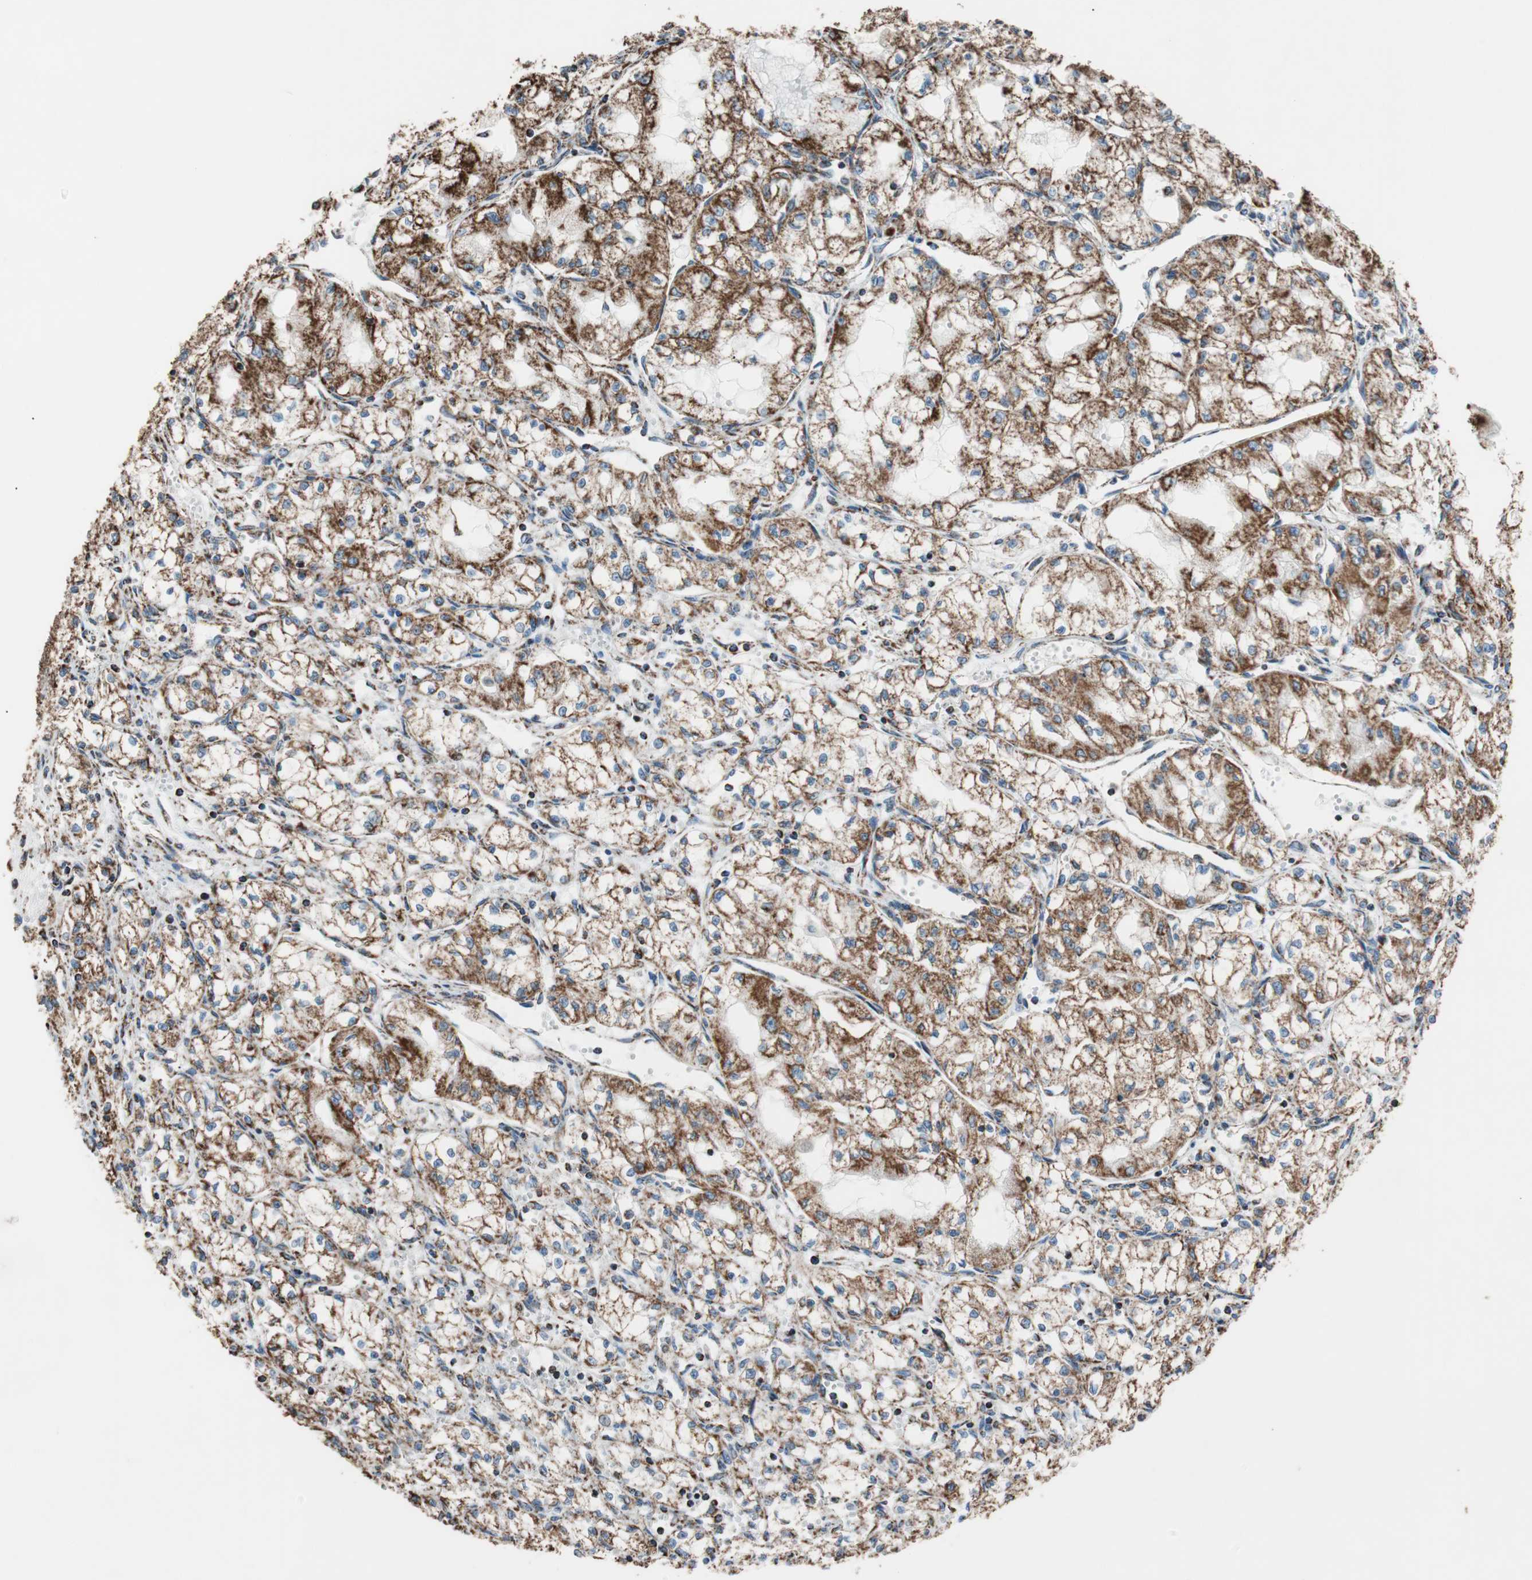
{"staining": {"intensity": "strong", "quantity": ">75%", "location": "cytoplasmic/membranous"}, "tissue": "renal cancer", "cell_type": "Tumor cells", "image_type": "cancer", "snomed": [{"axis": "morphology", "description": "Normal tissue, NOS"}, {"axis": "morphology", "description": "Adenocarcinoma, NOS"}, {"axis": "topography", "description": "Kidney"}], "caption": "This photomicrograph exhibits adenocarcinoma (renal) stained with IHC to label a protein in brown. The cytoplasmic/membranous of tumor cells show strong positivity for the protein. Nuclei are counter-stained blue.", "gene": "PCSK4", "patient": {"sex": "male", "age": 59}}